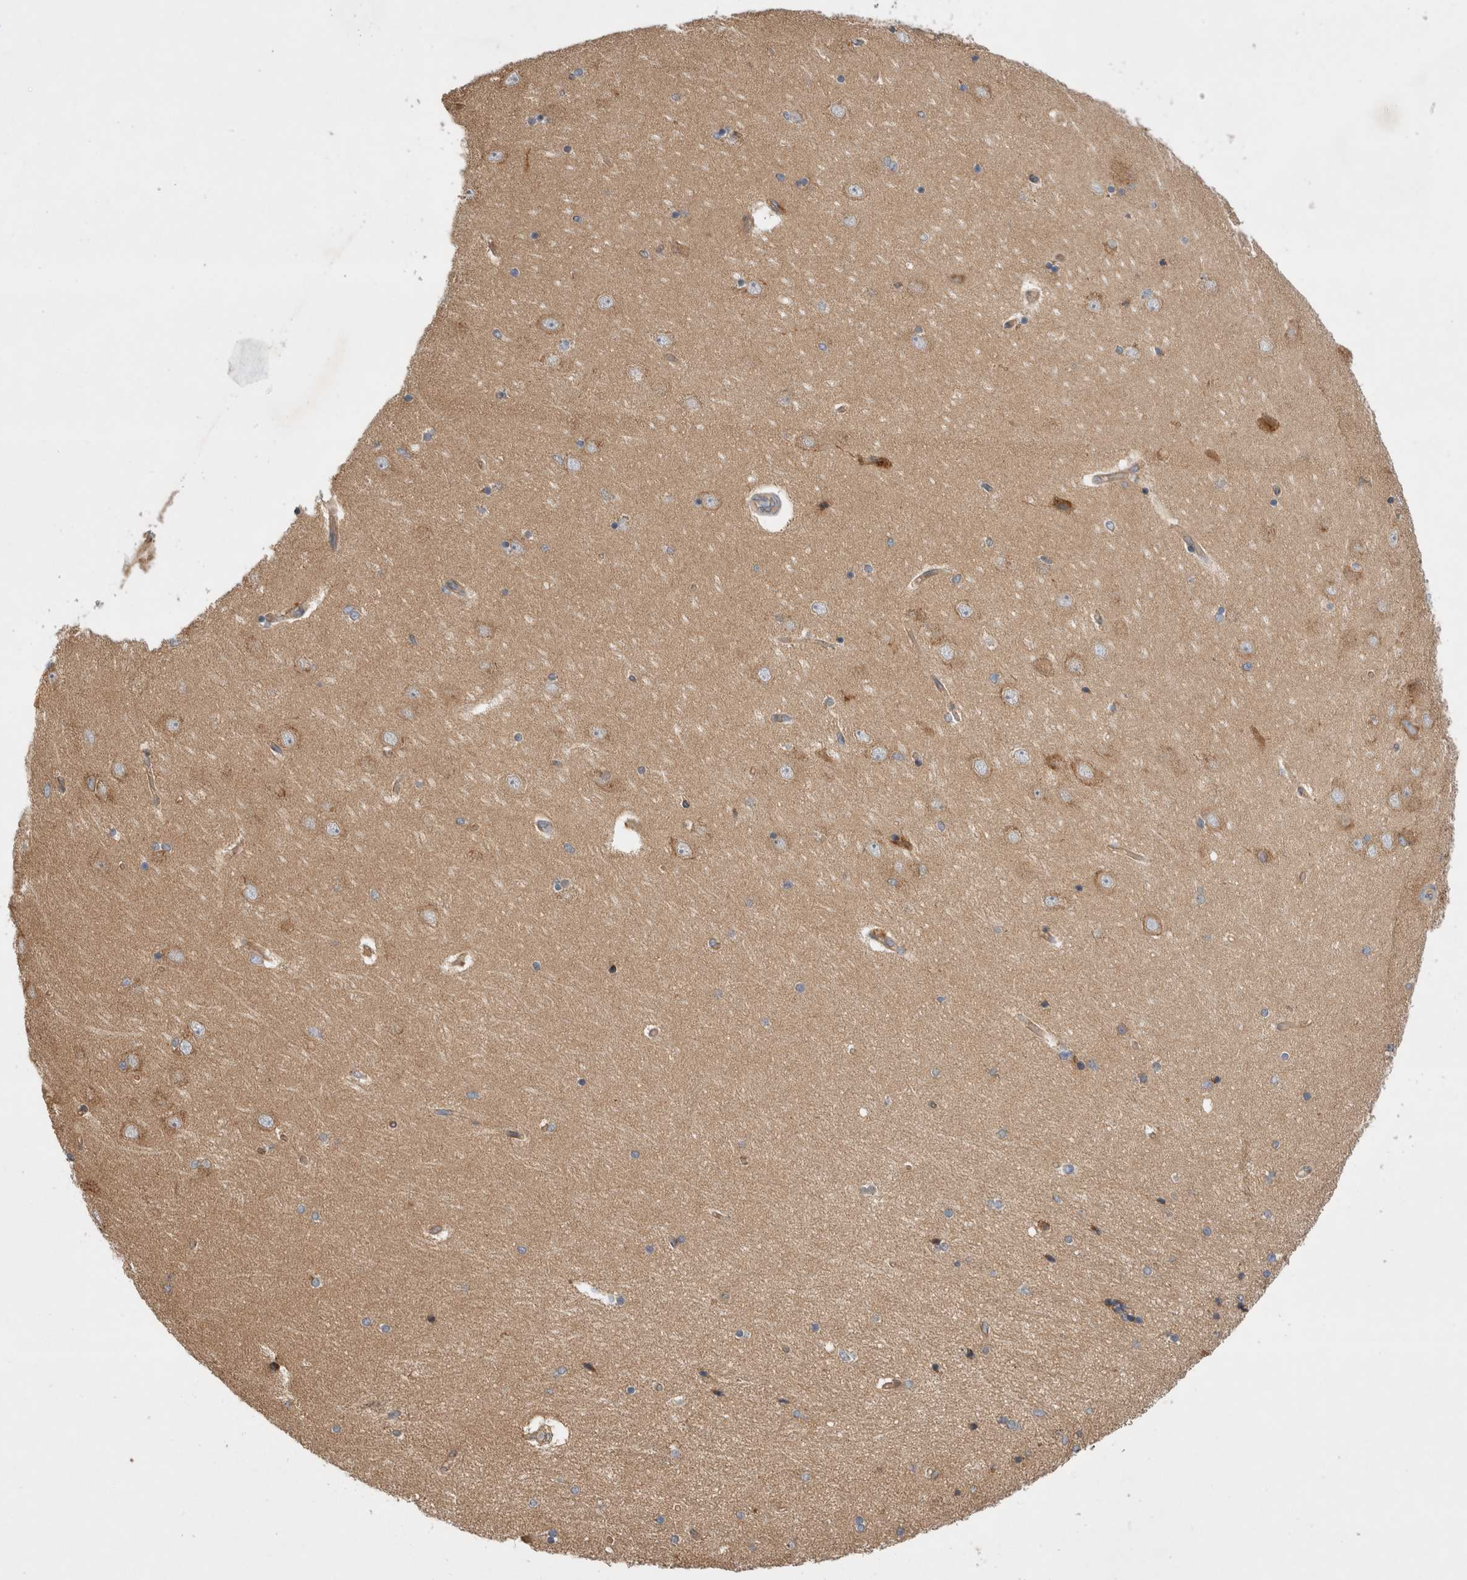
{"staining": {"intensity": "weak", "quantity": "25%-75%", "location": "cytoplasmic/membranous"}, "tissue": "hippocampus", "cell_type": "Glial cells", "image_type": "normal", "snomed": [{"axis": "morphology", "description": "Normal tissue, NOS"}, {"axis": "topography", "description": "Hippocampus"}], "caption": "Glial cells show low levels of weak cytoplasmic/membranous staining in about 25%-75% of cells in normal hippocampus. The staining was performed using DAB (3,3'-diaminobenzidine) to visualize the protein expression in brown, while the nuclei were stained in blue with hematoxylin (Magnification: 20x).", "gene": "PDCD10", "patient": {"sex": "female", "age": 54}}